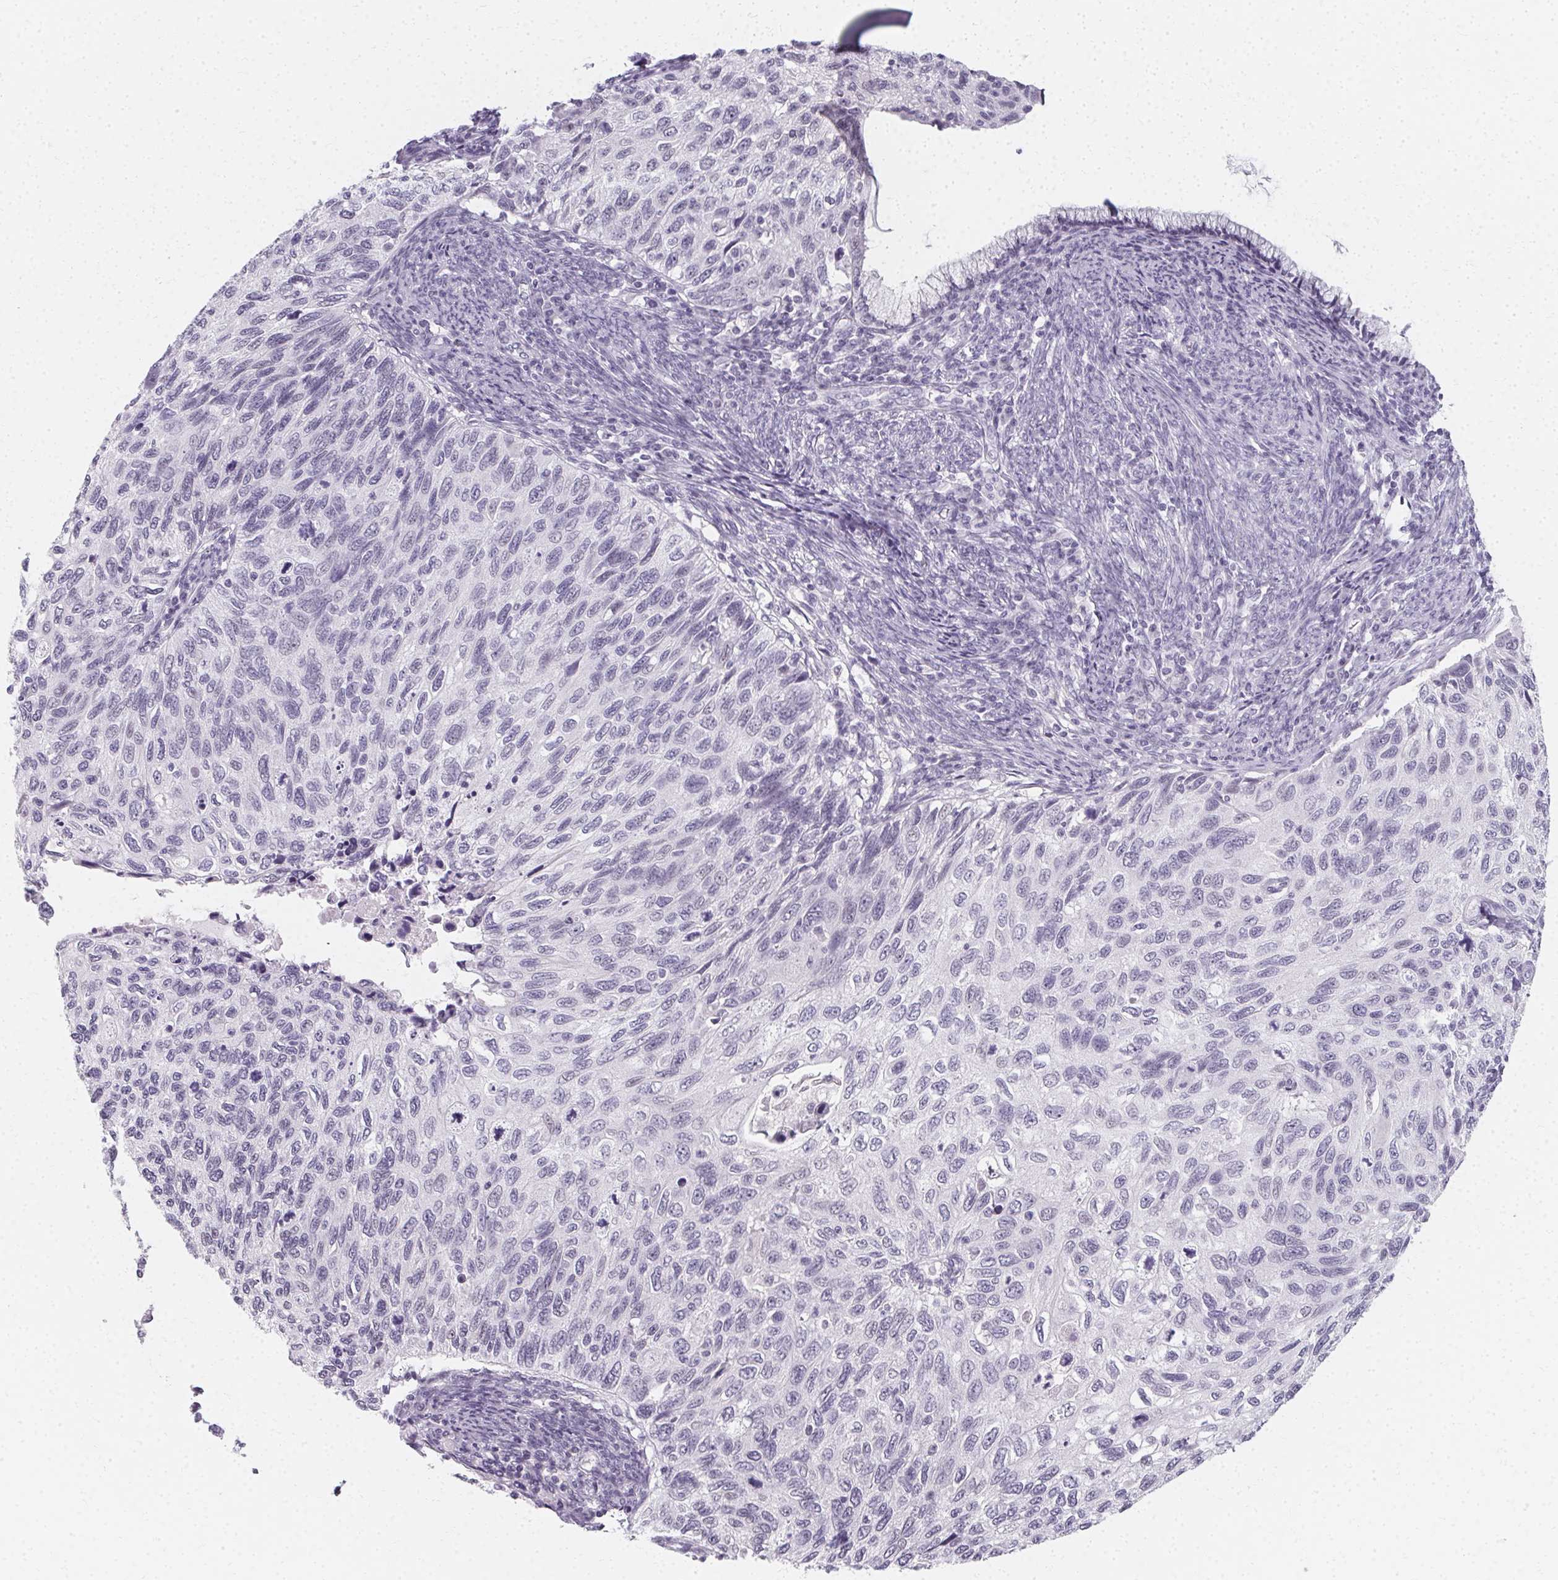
{"staining": {"intensity": "negative", "quantity": "none", "location": "none"}, "tissue": "cervical cancer", "cell_type": "Tumor cells", "image_type": "cancer", "snomed": [{"axis": "morphology", "description": "Squamous cell carcinoma, NOS"}, {"axis": "topography", "description": "Cervix"}], "caption": "Cervical cancer (squamous cell carcinoma) was stained to show a protein in brown. There is no significant expression in tumor cells.", "gene": "SYNPR", "patient": {"sex": "female", "age": 70}}